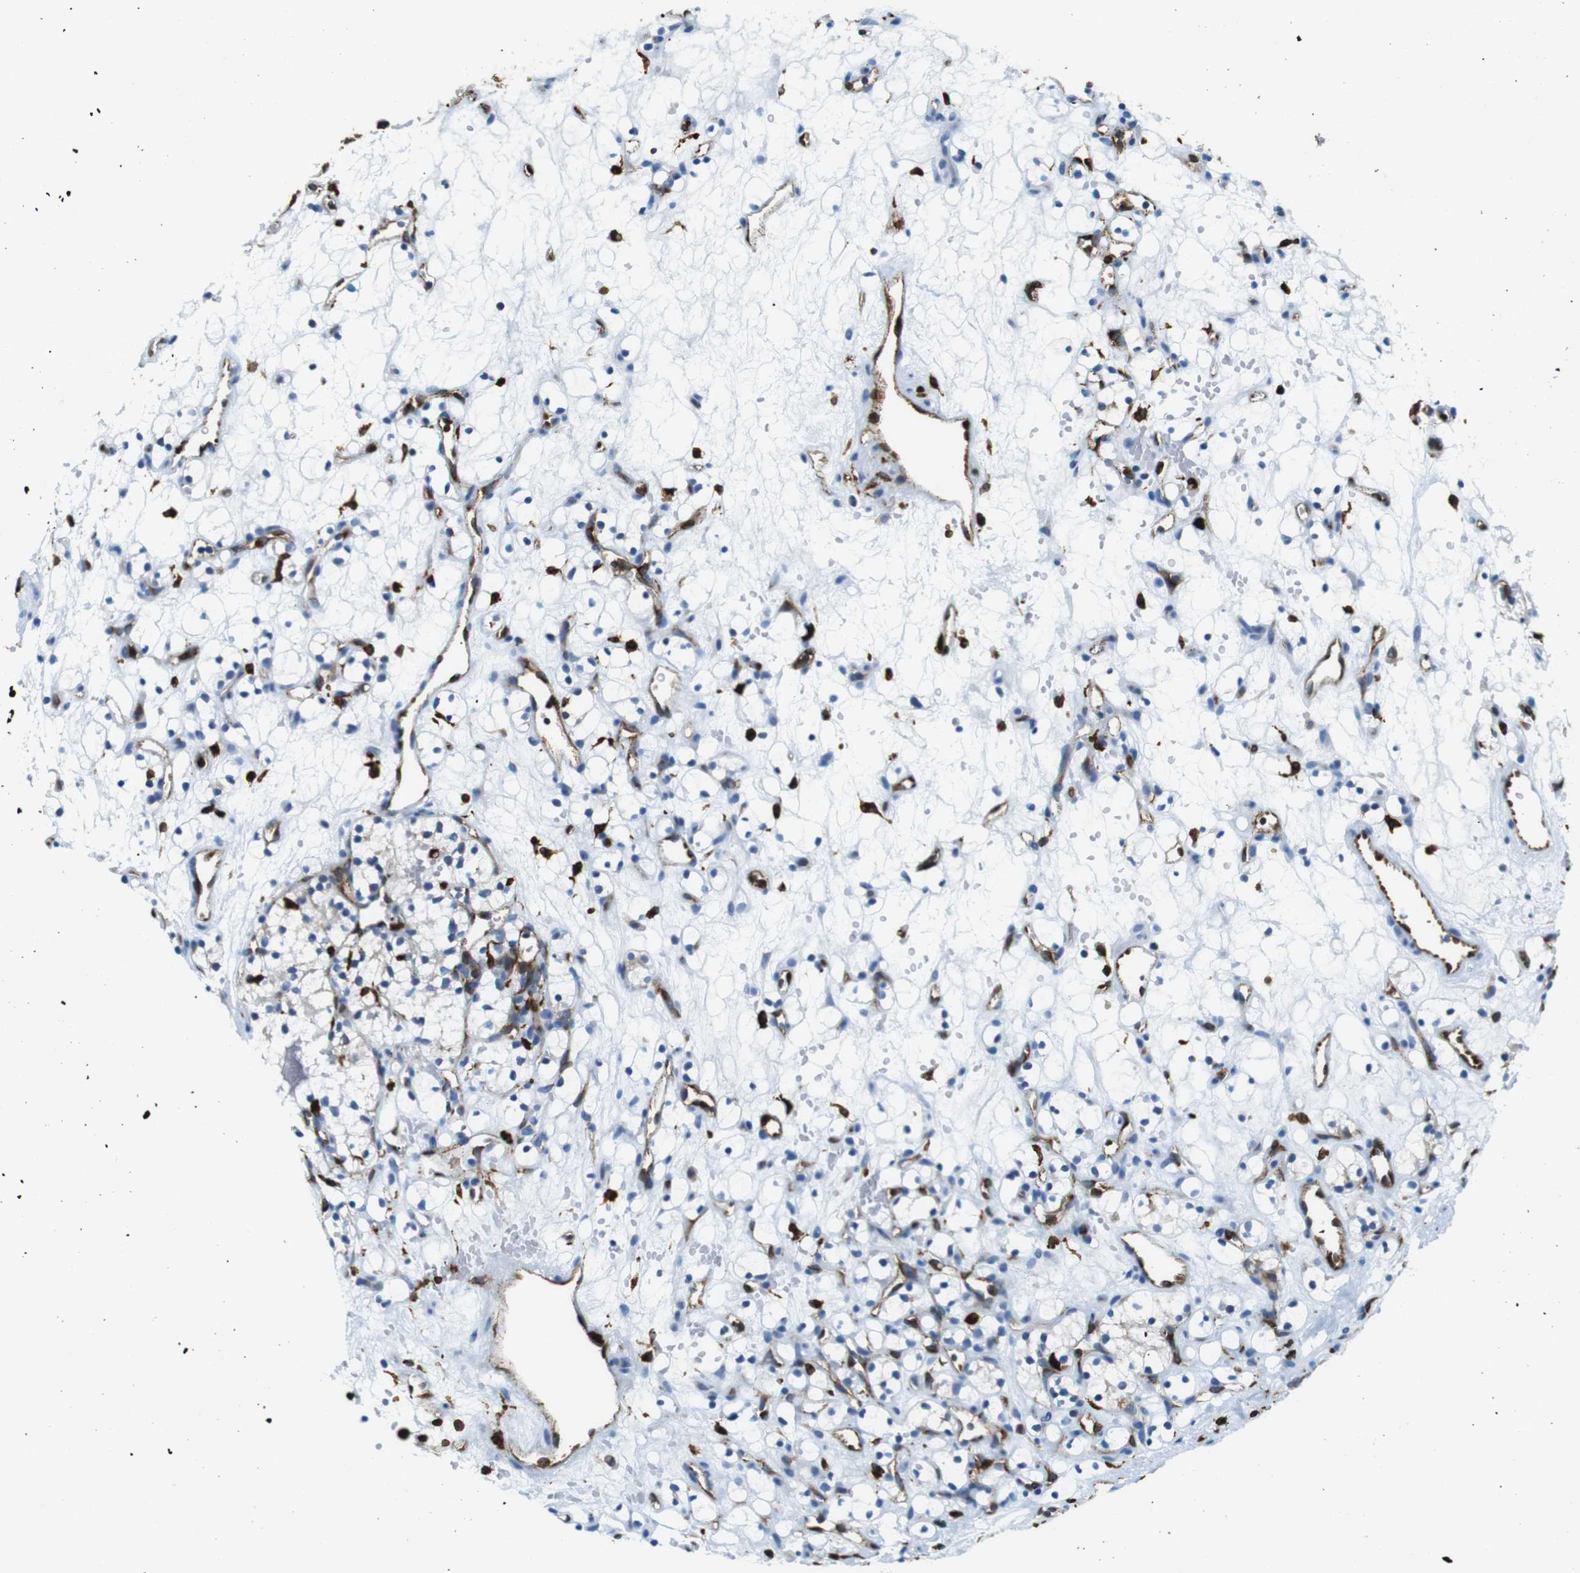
{"staining": {"intensity": "negative", "quantity": "none", "location": "none"}, "tissue": "renal cancer", "cell_type": "Tumor cells", "image_type": "cancer", "snomed": [{"axis": "morphology", "description": "Adenocarcinoma, NOS"}, {"axis": "topography", "description": "Kidney"}], "caption": "The photomicrograph shows no significant expression in tumor cells of renal cancer. (Brightfield microscopy of DAB immunohistochemistry at high magnification).", "gene": "CIITA", "patient": {"sex": "female", "age": 60}}